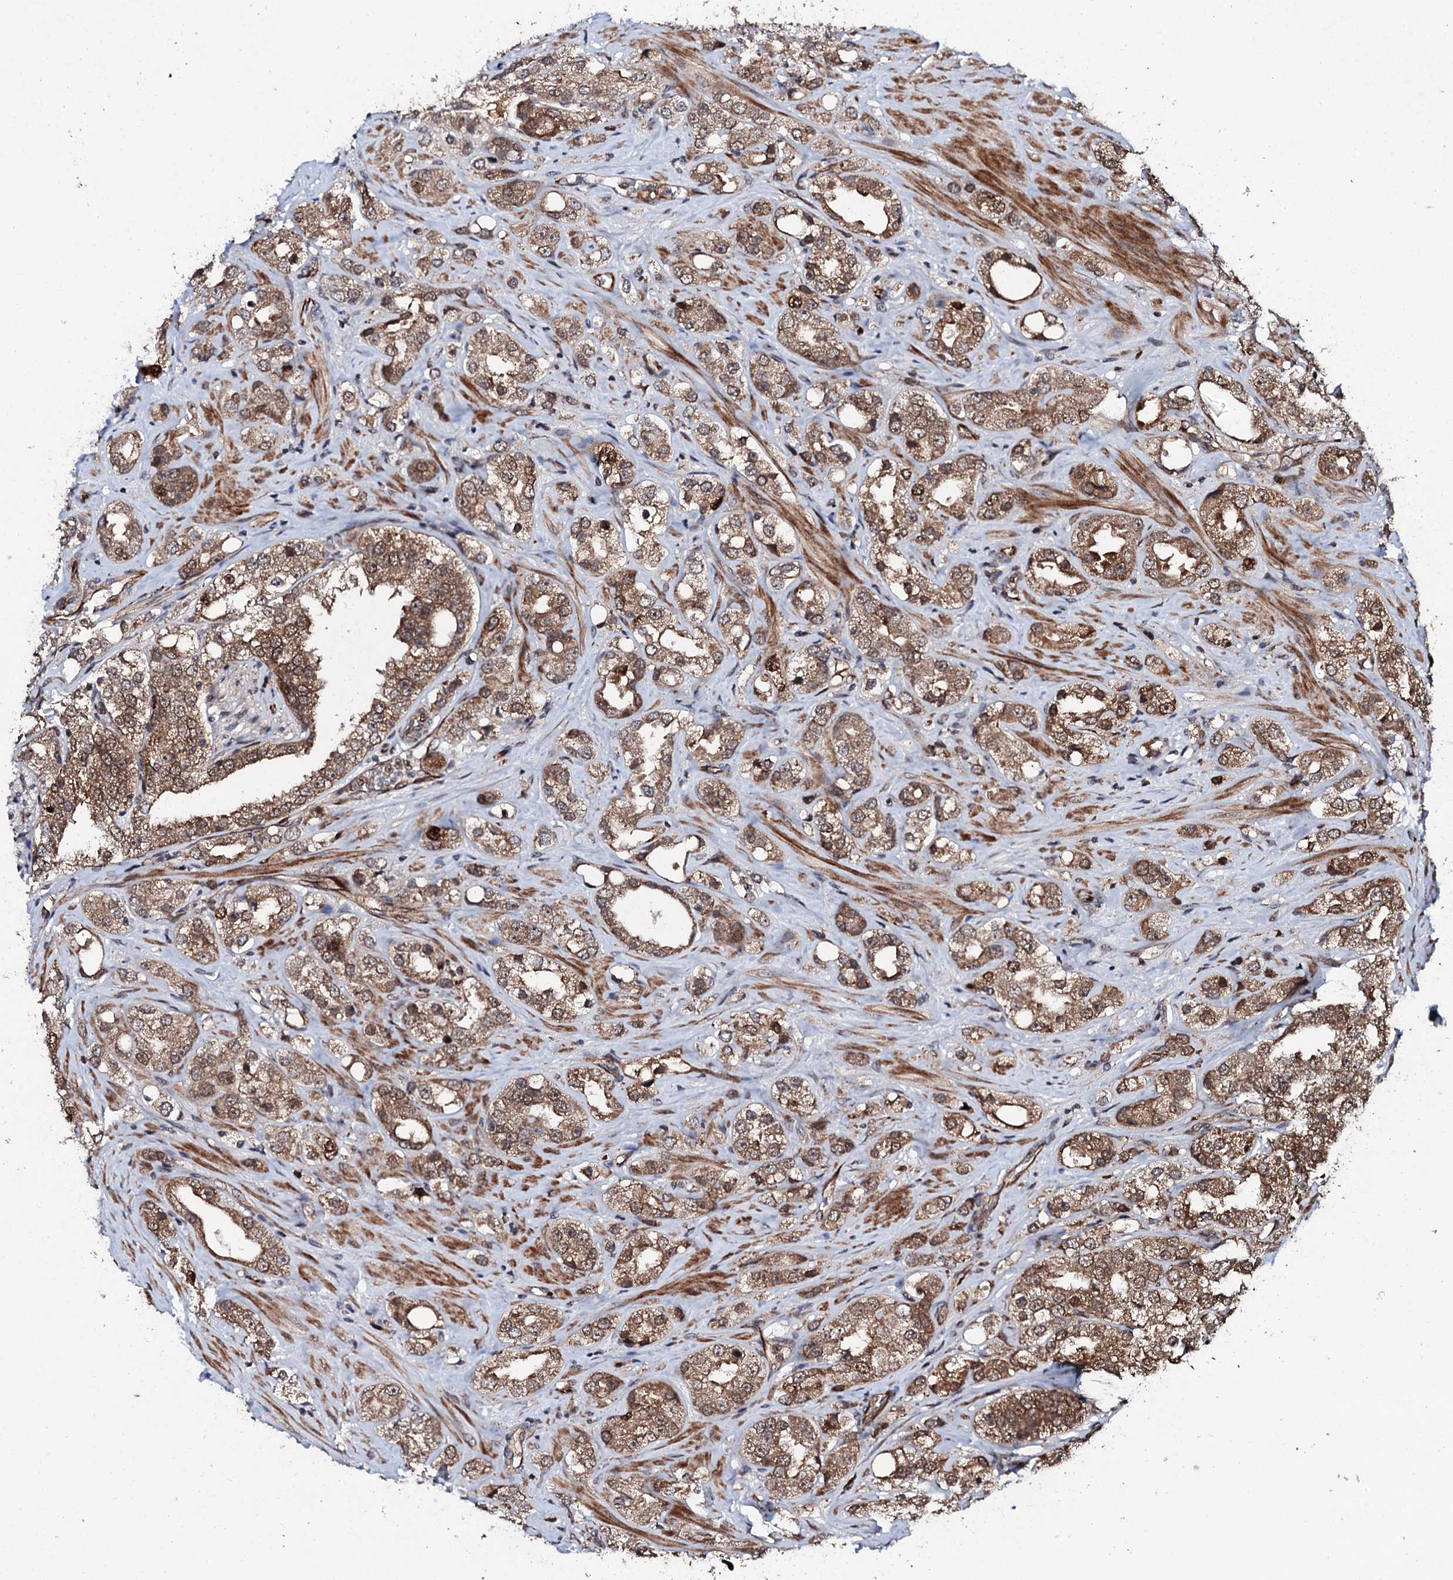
{"staining": {"intensity": "moderate", "quantity": ">75%", "location": "cytoplasmic/membranous,nuclear"}, "tissue": "prostate cancer", "cell_type": "Tumor cells", "image_type": "cancer", "snomed": [{"axis": "morphology", "description": "Adenocarcinoma, NOS"}, {"axis": "topography", "description": "Prostate"}], "caption": "Immunohistochemical staining of human prostate cancer (adenocarcinoma) shows medium levels of moderate cytoplasmic/membranous and nuclear protein expression in about >75% of tumor cells. (DAB (3,3'-diaminobenzidine) = brown stain, brightfield microscopy at high magnification).", "gene": "FAM111A", "patient": {"sex": "male", "age": 79}}